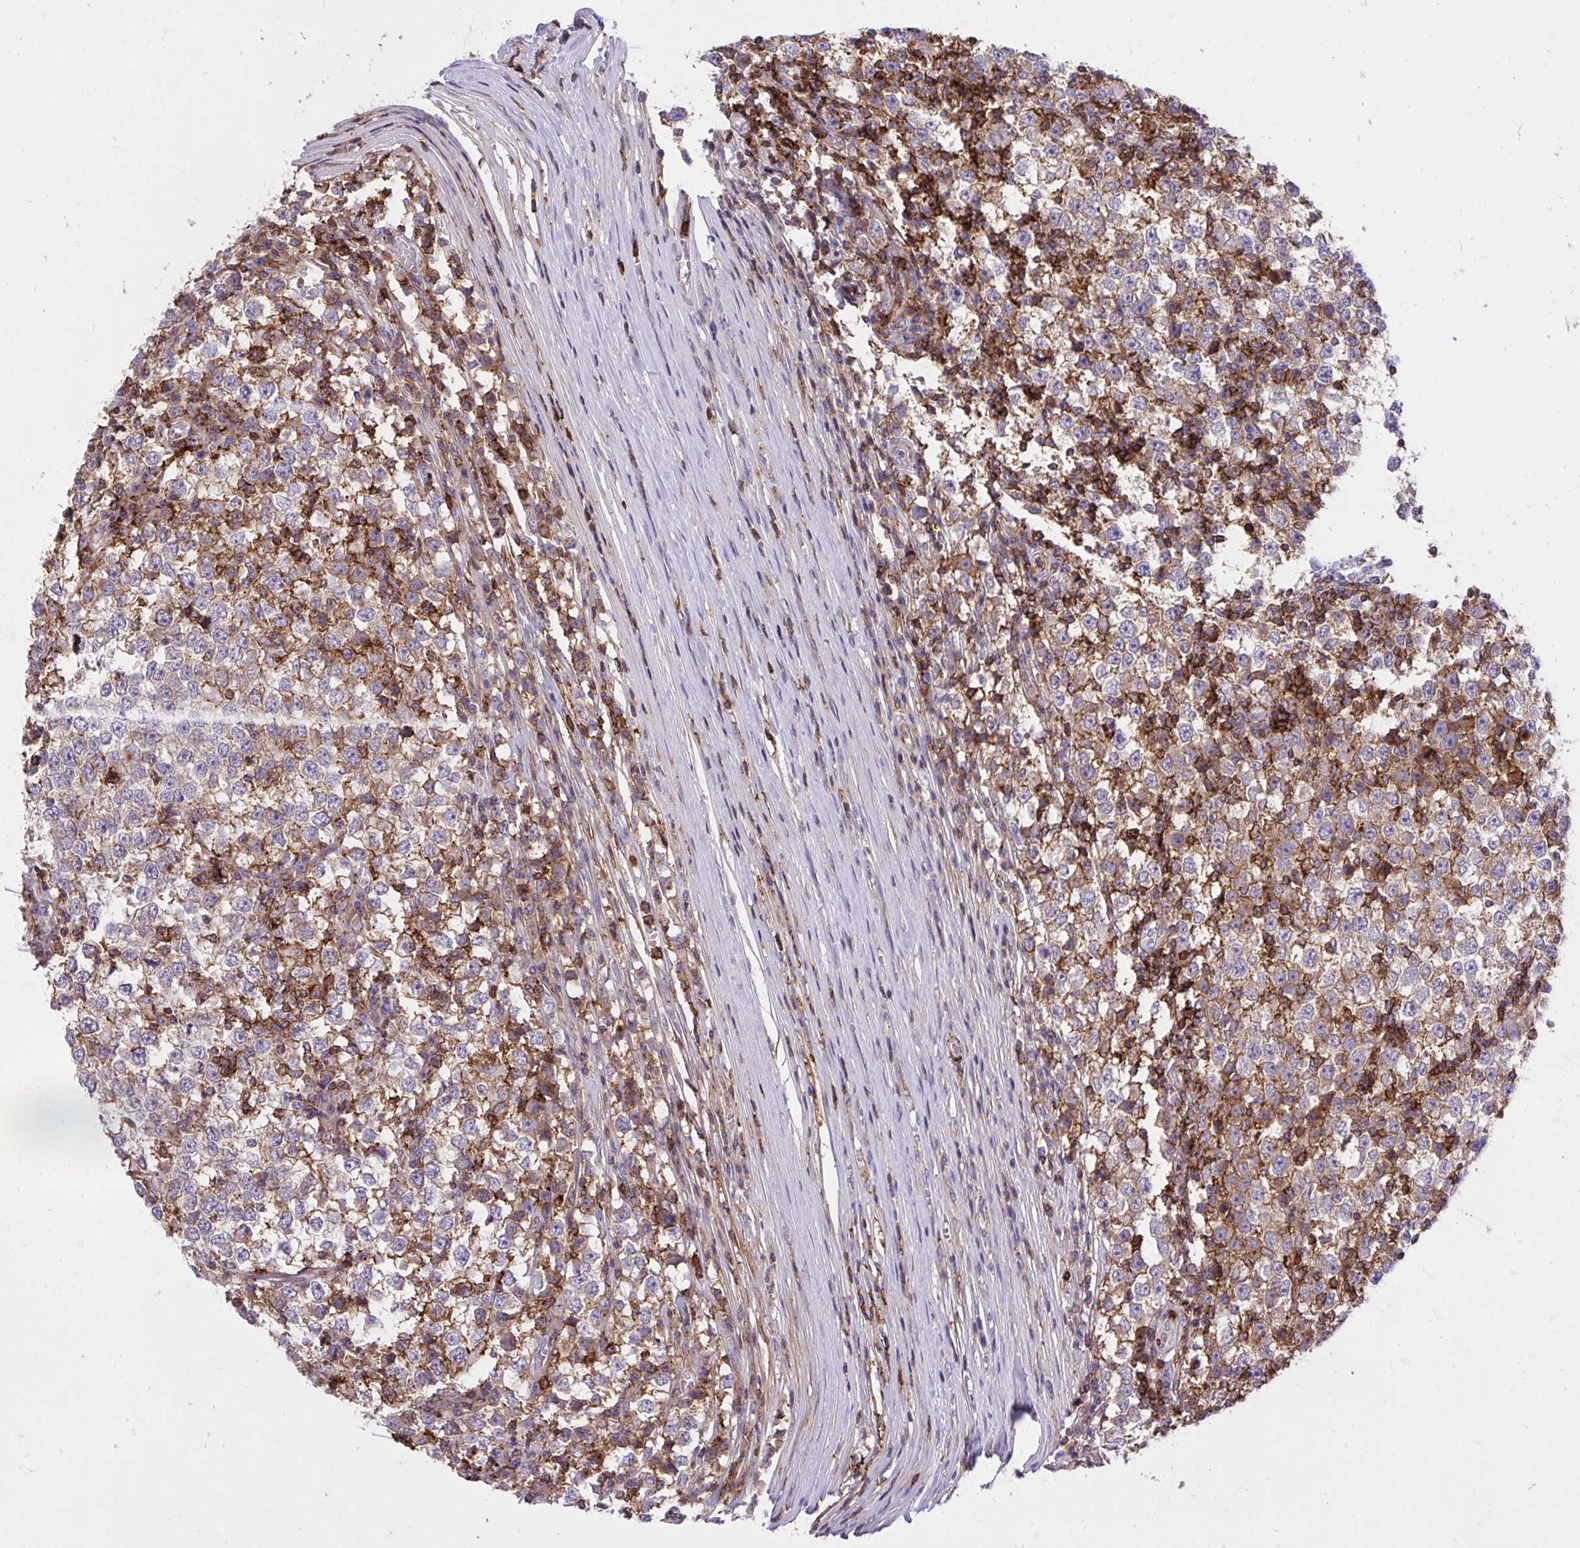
{"staining": {"intensity": "weak", "quantity": "25%-75%", "location": "cytoplasmic/membranous"}, "tissue": "testis cancer", "cell_type": "Tumor cells", "image_type": "cancer", "snomed": [{"axis": "morphology", "description": "Seminoma, NOS"}, {"axis": "topography", "description": "Testis"}], "caption": "Brown immunohistochemical staining in testis cancer (seminoma) demonstrates weak cytoplasmic/membranous staining in approximately 25%-75% of tumor cells.", "gene": "ERI1", "patient": {"sex": "male", "age": 65}}